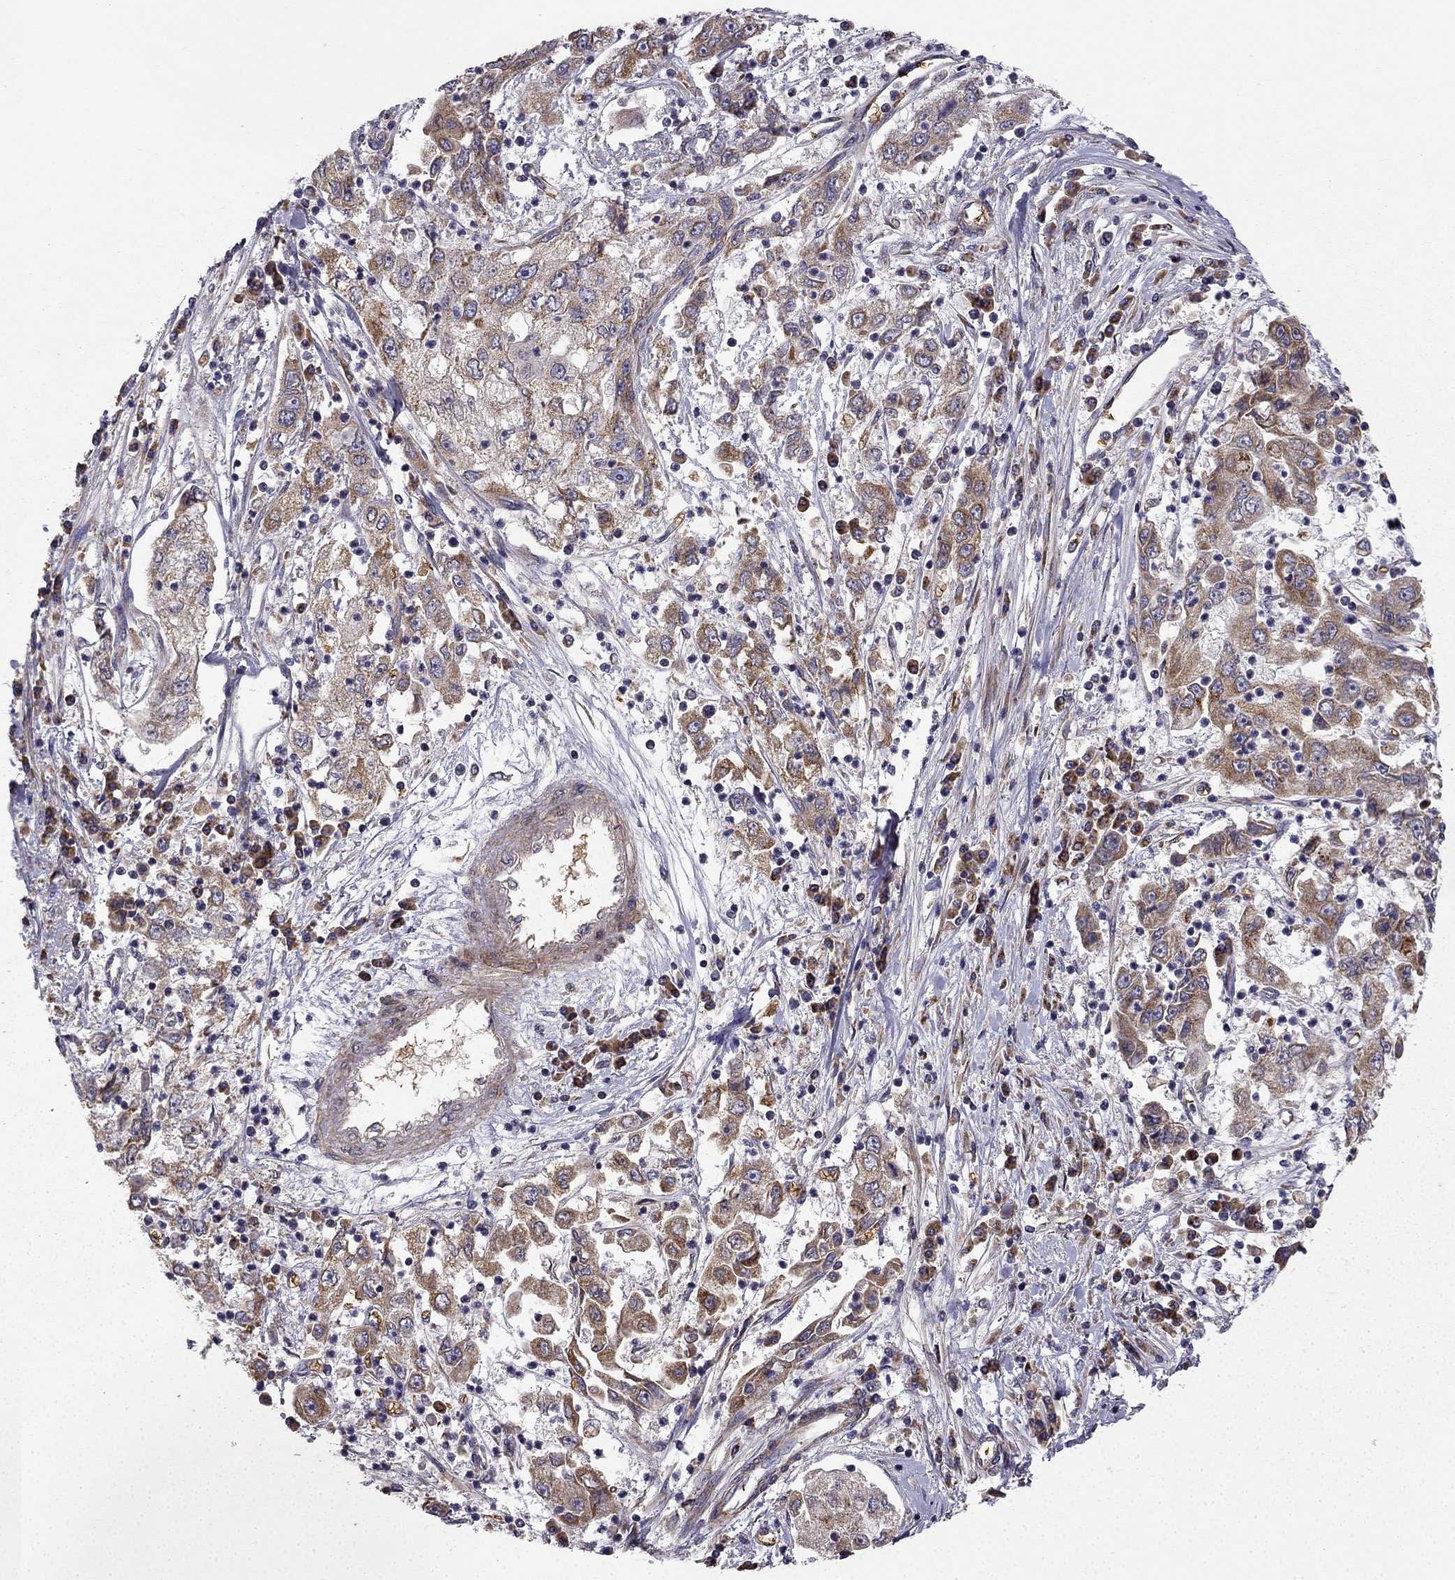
{"staining": {"intensity": "moderate", "quantity": ">75%", "location": "cytoplasmic/membranous"}, "tissue": "cervical cancer", "cell_type": "Tumor cells", "image_type": "cancer", "snomed": [{"axis": "morphology", "description": "Squamous cell carcinoma, NOS"}, {"axis": "topography", "description": "Cervix"}], "caption": "Brown immunohistochemical staining in squamous cell carcinoma (cervical) shows moderate cytoplasmic/membranous positivity in about >75% of tumor cells.", "gene": "B4GALT7", "patient": {"sex": "female", "age": 36}}